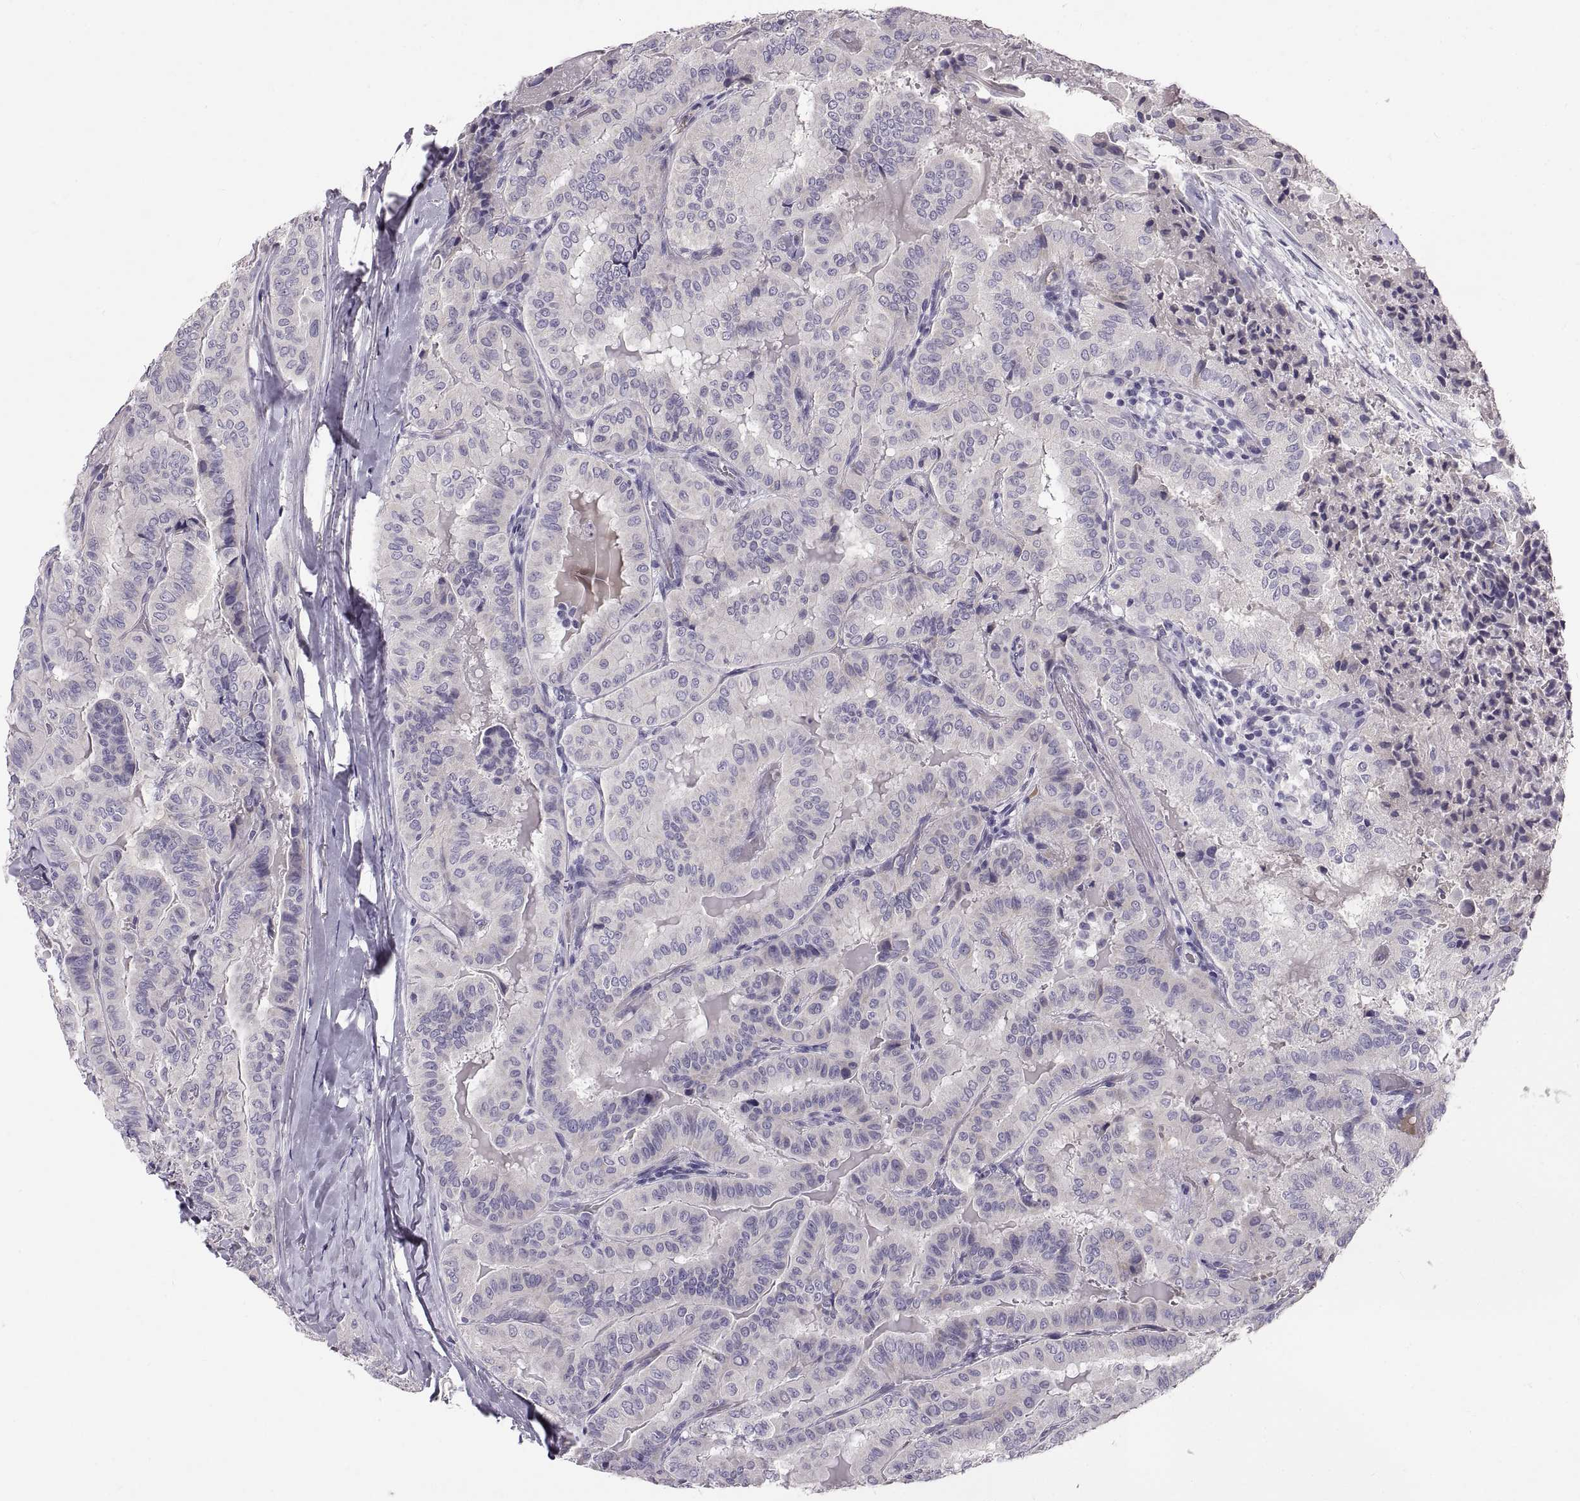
{"staining": {"intensity": "negative", "quantity": "none", "location": "none"}, "tissue": "thyroid cancer", "cell_type": "Tumor cells", "image_type": "cancer", "snomed": [{"axis": "morphology", "description": "Papillary adenocarcinoma, NOS"}, {"axis": "topography", "description": "Thyroid gland"}], "caption": "This is a histopathology image of IHC staining of thyroid cancer (papillary adenocarcinoma), which shows no expression in tumor cells. (DAB immunohistochemistry (IHC), high magnification).", "gene": "ADAM32", "patient": {"sex": "female", "age": 68}}